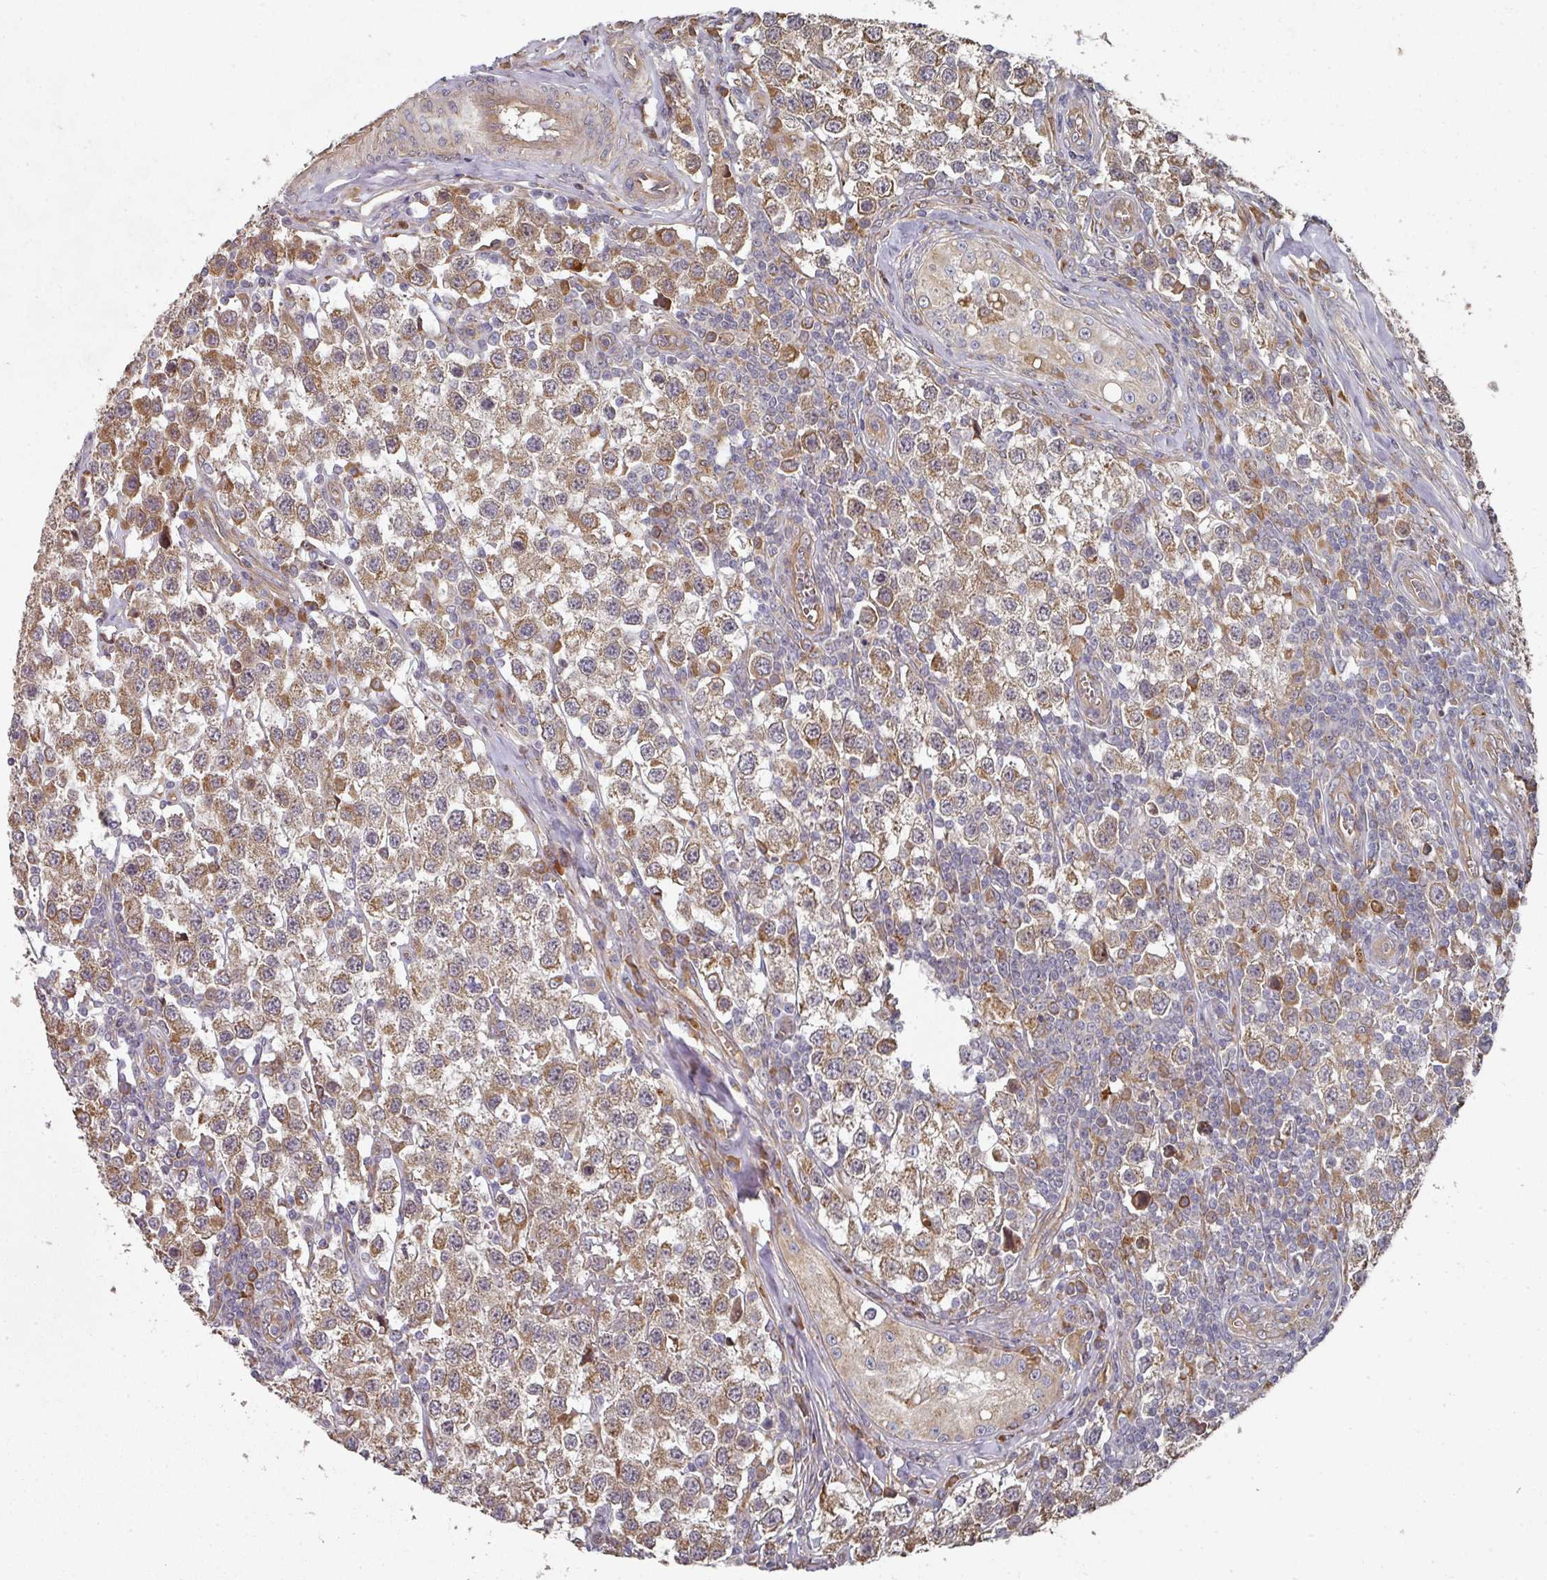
{"staining": {"intensity": "moderate", "quantity": ">75%", "location": "cytoplasmic/membranous"}, "tissue": "testis cancer", "cell_type": "Tumor cells", "image_type": "cancer", "snomed": [{"axis": "morphology", "description": "Seminoma, NOS"}, {"axis": "topography", "description": "Testis"}], "caption": "The image exhibits immunohistochemical staining of testis cancer (seminoma). There is moderate cytoplasmic/membranous positivity is appreciated in approximately >75% of tumor cells.", "gene": "EDEM2", "patient": {"sex": "male", "age": 34}}